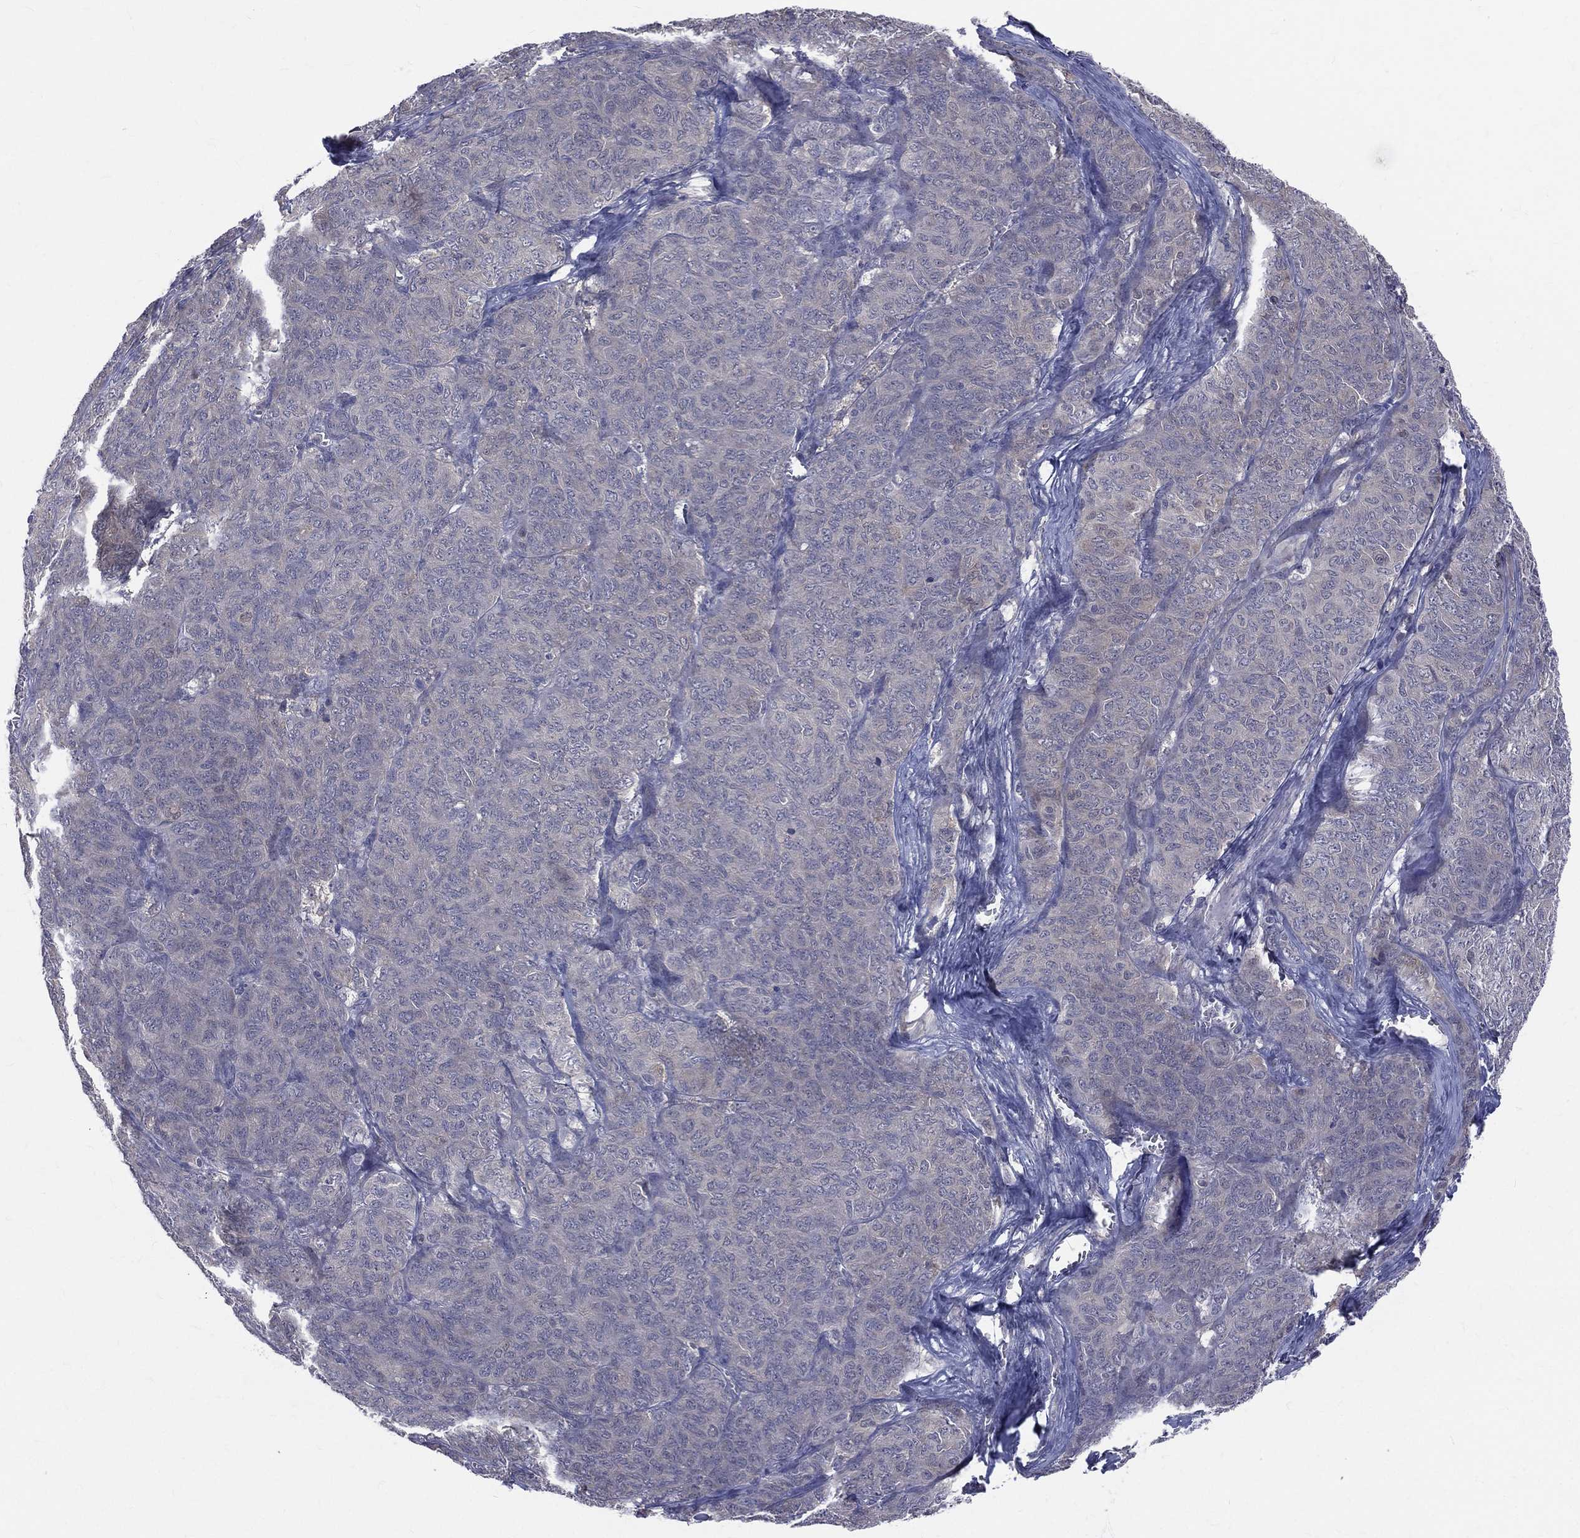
{"staining": {"intensity": "weak", "quantity": "<25%", "location": "cytoplasmic/membranous"}, "tissue": "ovarian cancer", "cell_type": "Tumor cells", "image_type": "cancer", "snomed": [{"axis": "morphology", "description": "Carcinoma, endometroid"}, {"axis": "topography", "description": "Ovary"}], "caption": "This is a micrograph of immunohistochemistry staining of endometroid carcinoma (ovarian), which shows no staining in tumor cells. Nuclei are stained in blue.", "gene": "DLG4", "patient": {"sex": "female", "age": 80}}